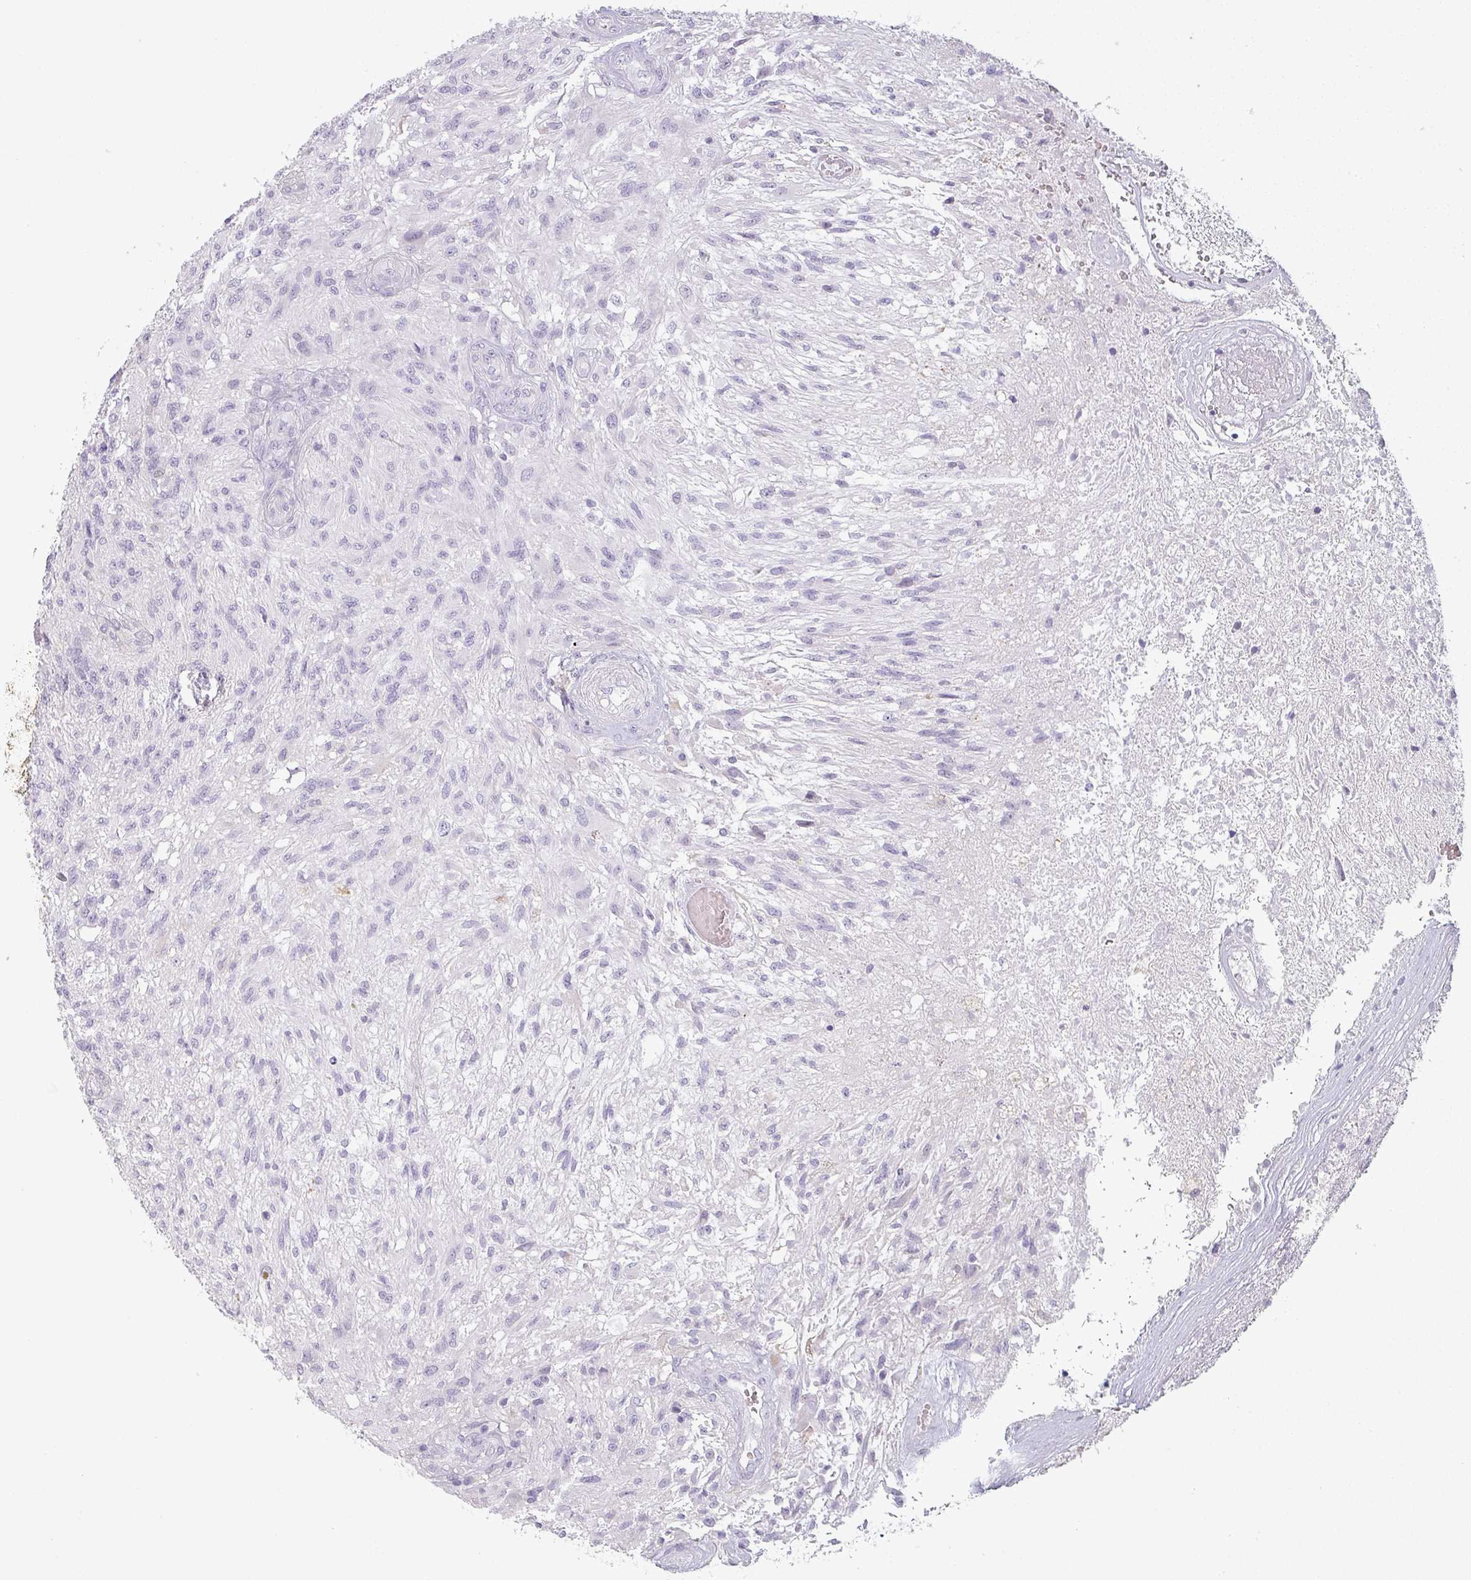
{"staining": {"intensity": "negative", "quantity": "none", "location": "none"}, "tissue": "glioma", "cell_type": "Tumor cells", "image_type": "cancer", "snomed": [{"axis": "morphology", "description": "Glioma, malignant, High grade"}, {"axis": "topography", "description": "Brain"}], "caption": "This is an immunohistochemistry image of human malignant high-grade glioma. There is no positivity in tumor cells.", "gene": "SFTPA1", "patient": {"sex": "male", "age": 56}}